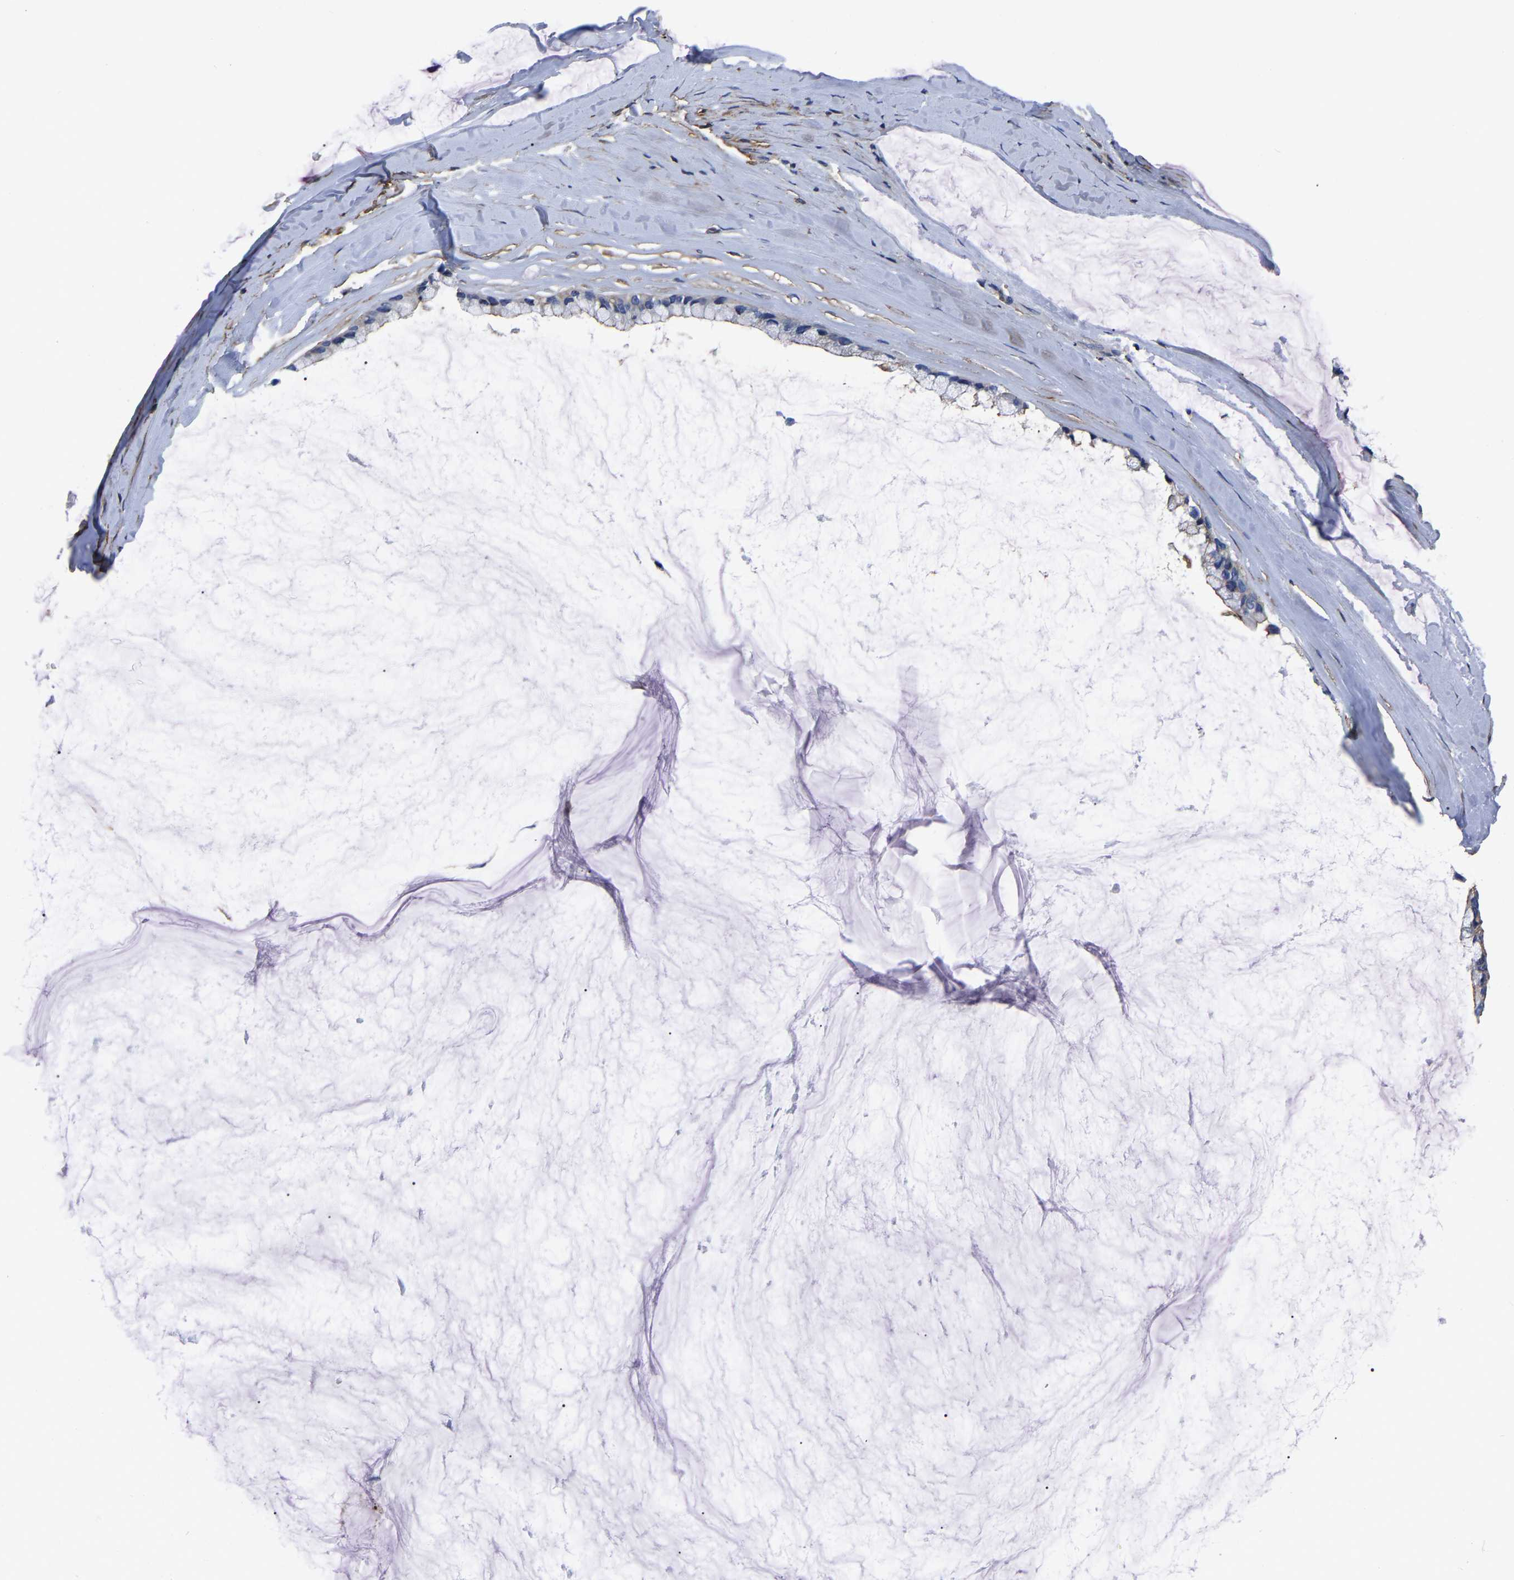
{"staining": {"intensity": "negative", "quantity": "none", "location": "none"}, "tissue": "ovarian cancer", "cell_type": "Tumor cells", "image_type": "cancer", "snomed": [{"axis": "morphology", "description": "Cystadenocarcinoma, mucinous, NOS"}, {"axis": "topography", "description": "Ovary"}], "caption": "High magnification brightfield microscopy of ovarian mucinous cystadenocarcinoma stained with DAB (brown) and counterstained with hematoxylin (blue): tumor cells show no significant expression.", "gene": "ARMT1", "patient": {"sex": "female", "age": 39}}